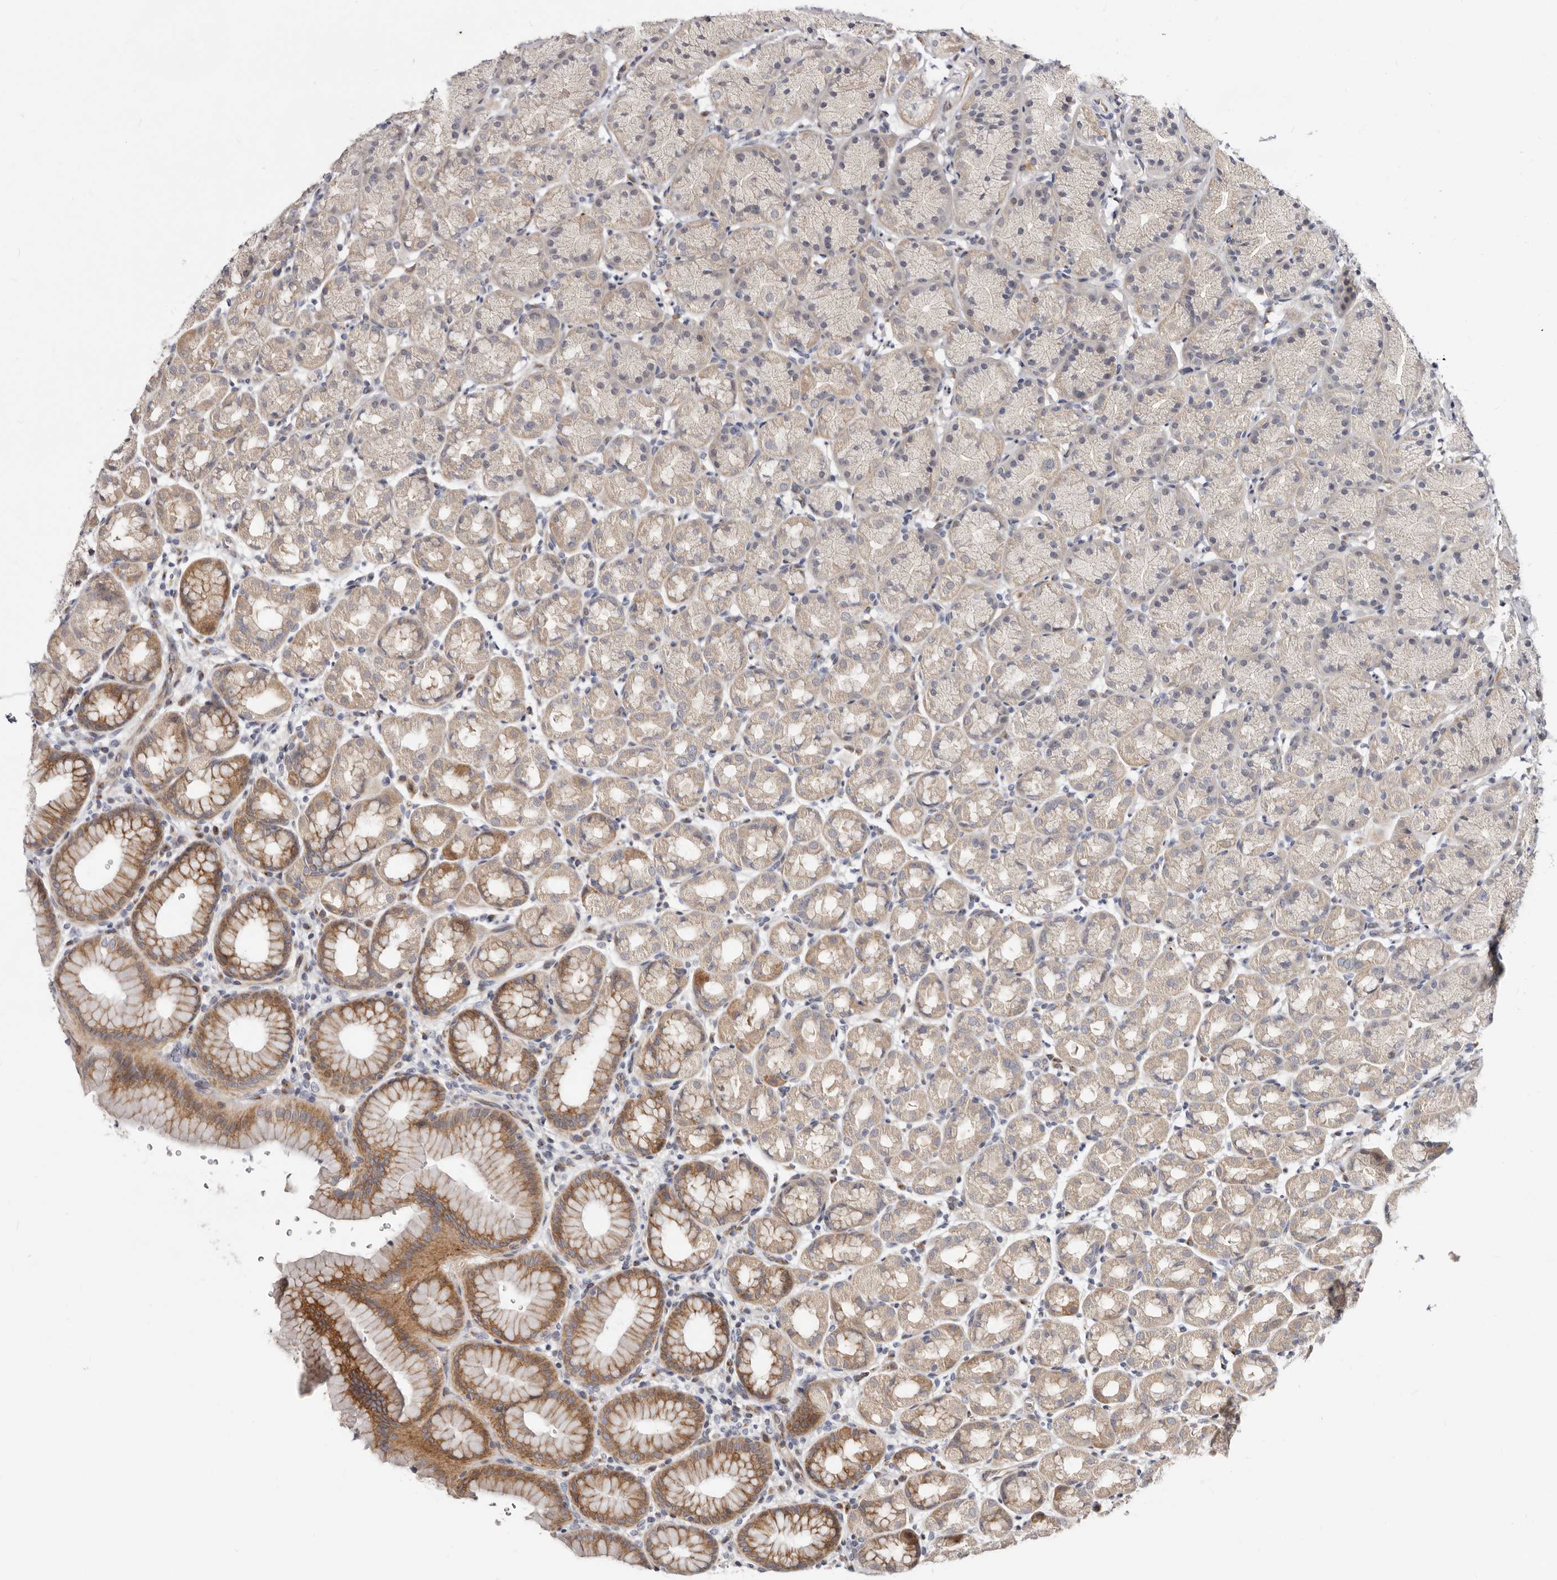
{"staining": {"intensity": "moderate", "quantity": "<25%", "location": "cytoplasmic/membranous"}, "tissue": "stomach", "cell_type": "Glandular cells", "image_type": "normal", "snomed": [{"axis": "morphology", "description": "Normal tissue, NOS"}, {"axis": "topography", "description": "Stomach"}], "caption": "Protein staining of benign stomach shows moderate cytoplasmic/membranous positivity in approximately <25% of glandular cells.", "gene": "KLHL4", "patient": {"sex": "male", "age": 42}}